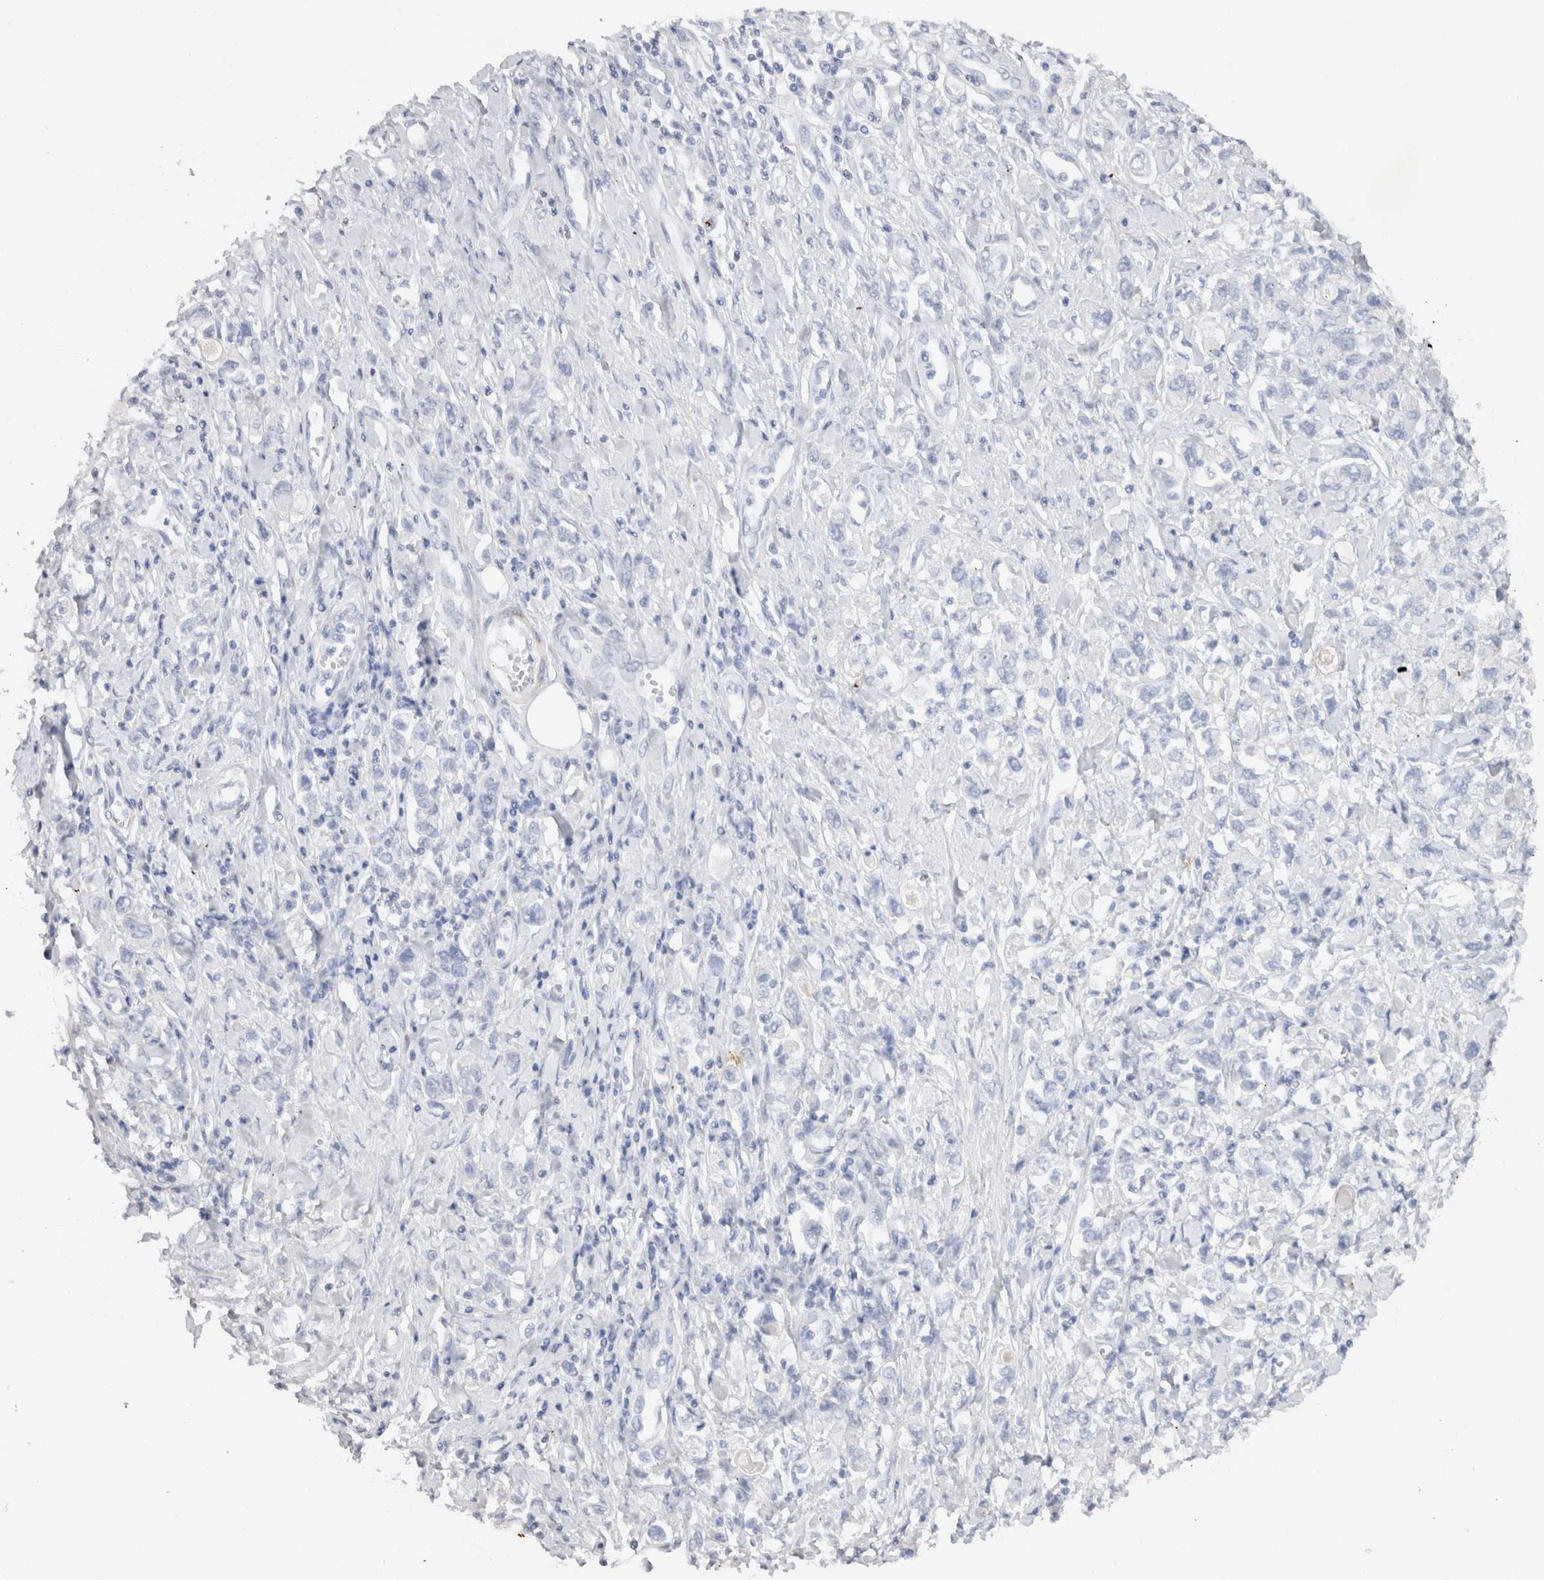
{"staining": {"intensity": "negative", "quantity": "none", "location": "none"}, "tissue": "stomach cancer", "cell_type": "Tumor cells", "image_type": "cancer", "snomed": [{"axis": "morphology", "description": "Adenocarcinoma, NOS"}, {"axis": "topography", "description": "Stomach"}], "caption": "Tumor cells are negative for brown protein staining in stomach cancer (adenocarcinoma).", "gene": "C9orf50", "patient": {"sex": "female", "age": 76}}